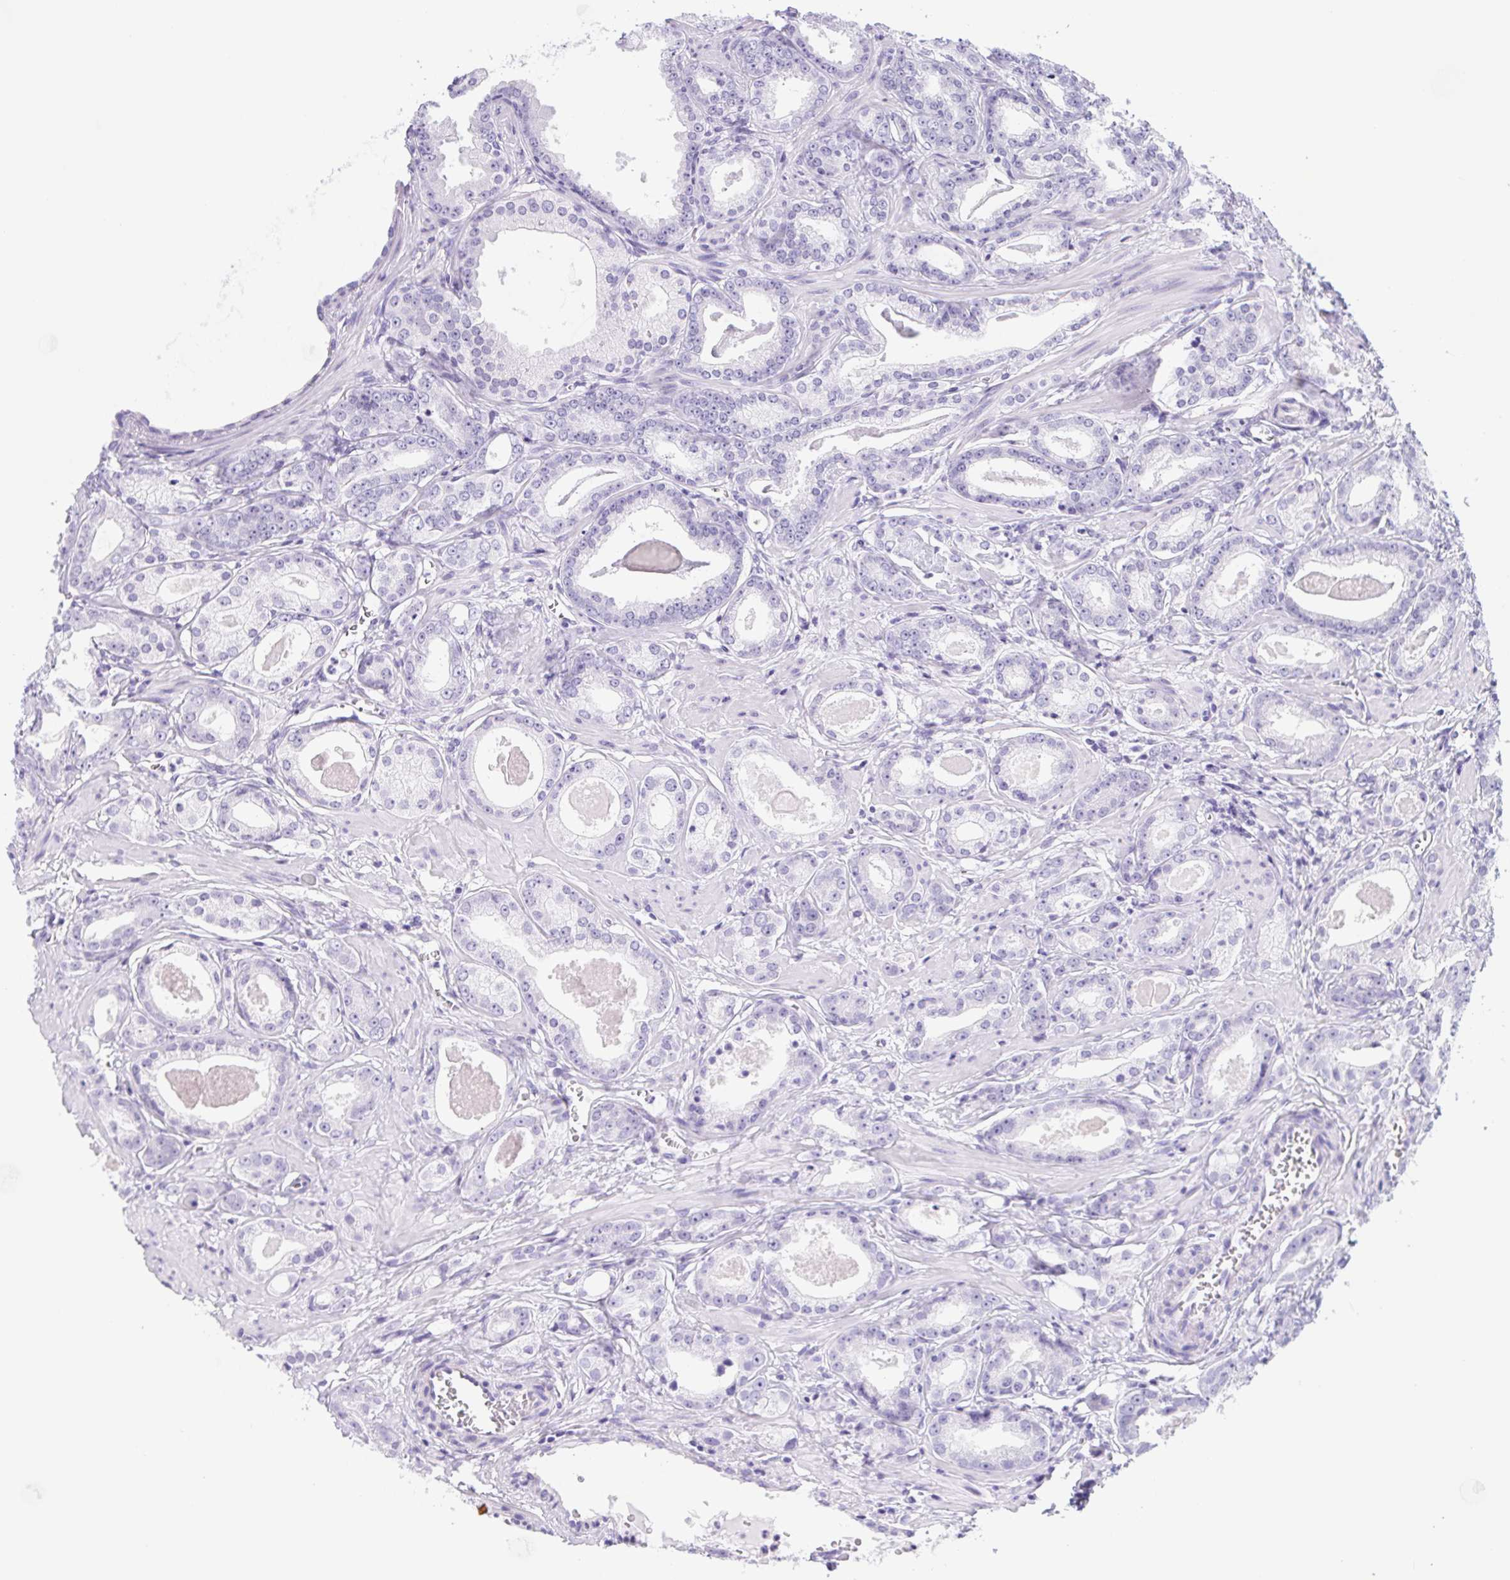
{"staining": {"intensity": "negative", "quantity": "none", "location": "none"}, "tissue": "prostate cancer", "cell_type": "Tumor cells", "image_type": "cancer", "snomed": [{"axis": "morphology", "description": "Adenocarcinoma, NOS"}, {"axis": "morphology", "description": "Adenocarcinoma, Low grade"}, {"axis": "topography", "description": "Prostate"}], "caption": "Tumor cells show no significant positivity in low-grade adenocarcinoma (prostate). The staining is performed using DAB brown chromogen with nuclei counter-stained in using hematoxylin.", "gene": "CYP21A2", "patient": {"sex": "male", "age": 64}}